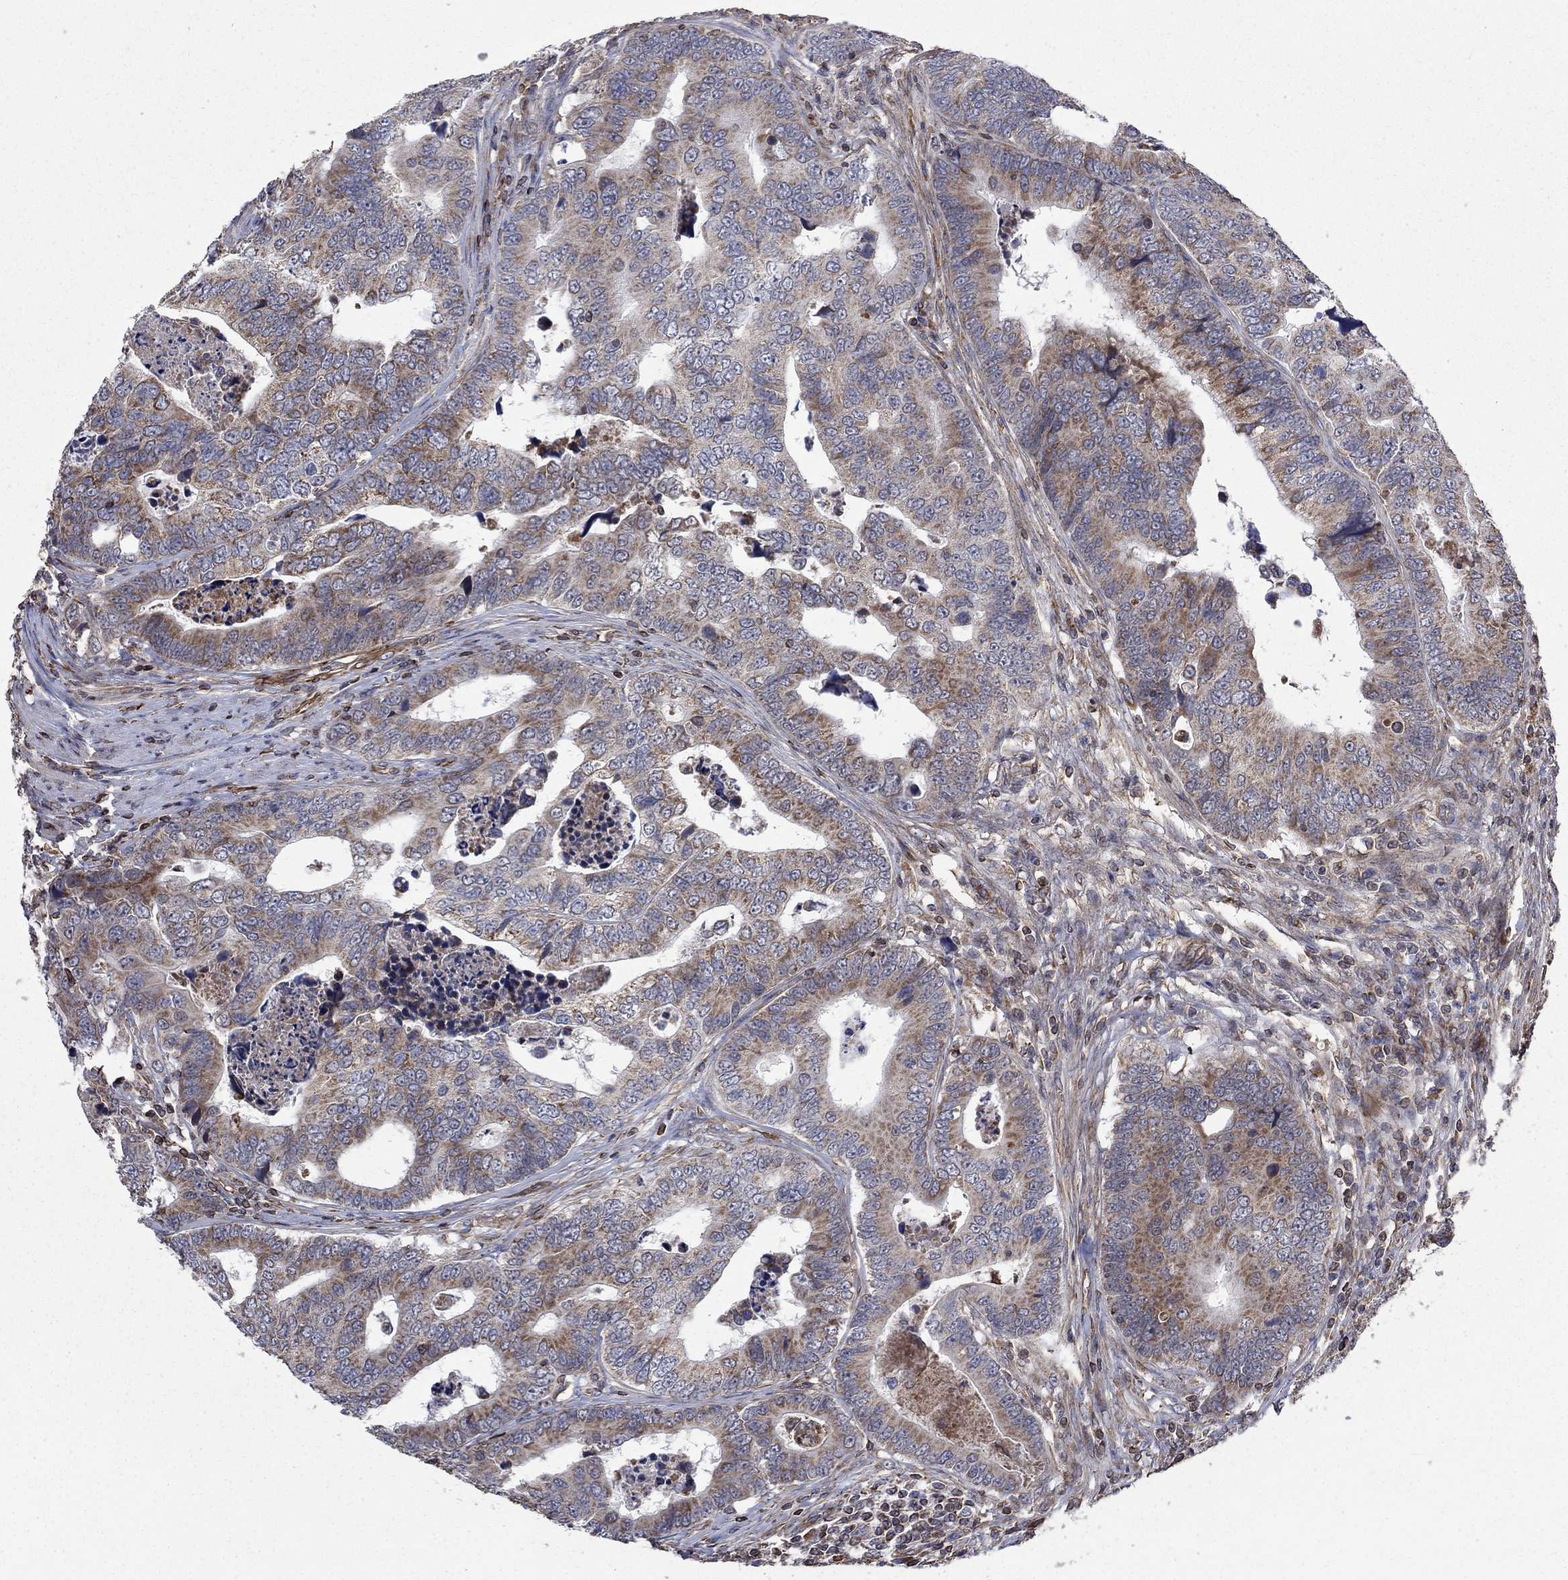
{"staining": {"intensity": "moderate", "quantity": "<25%", "location": "cytoplasmic/membranous"}, "tissue": "colorectal cancer", "cell_type": "Tumor cells", "image_type": "cancer", "snomed": [{"axis": "morphology", "description": "Adenocarcinoma, NOS"}, {"axis": "topography", "description": "Colon"}], "caption": "High-power microscopy captured an immunohistochemistry image of adenocarcinoma (colorectal), revealing moderate cytoplasmic/membranous positivity in about <25% of tumor cells.", "gene": "NDUFC1", "patient": {"sex": "female", "age": 72}}